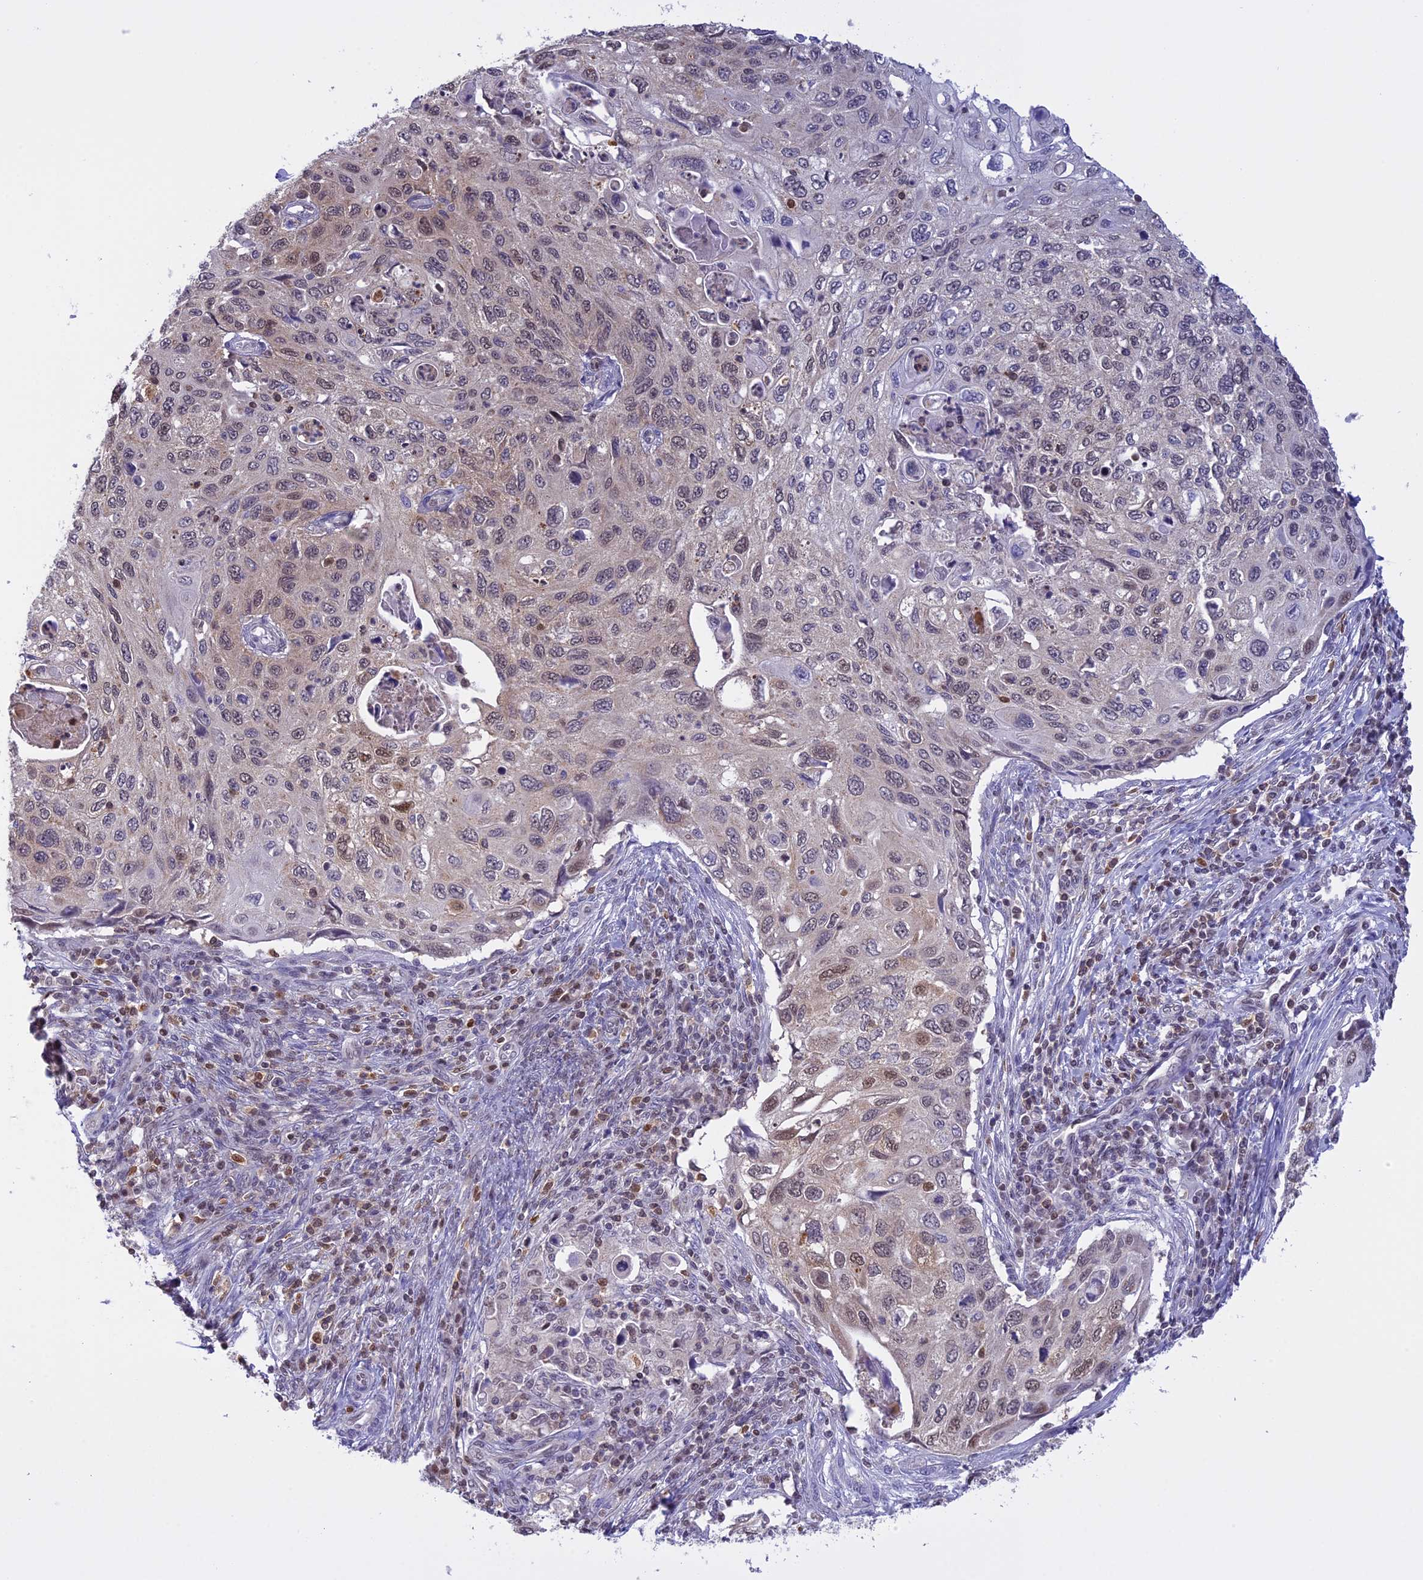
{"staining": {"intensity": "weak", "quantity": "<25%", "location": "nuclear"}, "tissue": "cervical cancer", "cell_type": "Tumor cells", "image_type": "cancer", "snomed": [{"axis": "morphology", "description": "Squamous cell carcinoma, NOS"}, {"axis": "topography", "description": "Cervix"}], "caption": "High magnification brightfield microscopy of cervical cancer (squamous cell carcinoma) stained with DAB (3,3'-diaminobenzidine) (brown) and counterstained with hematoxylin (blue): tumor cells show no significant expression.", "gene": "IZUMO2", "patient": {"sex": "female", "age": 70}}